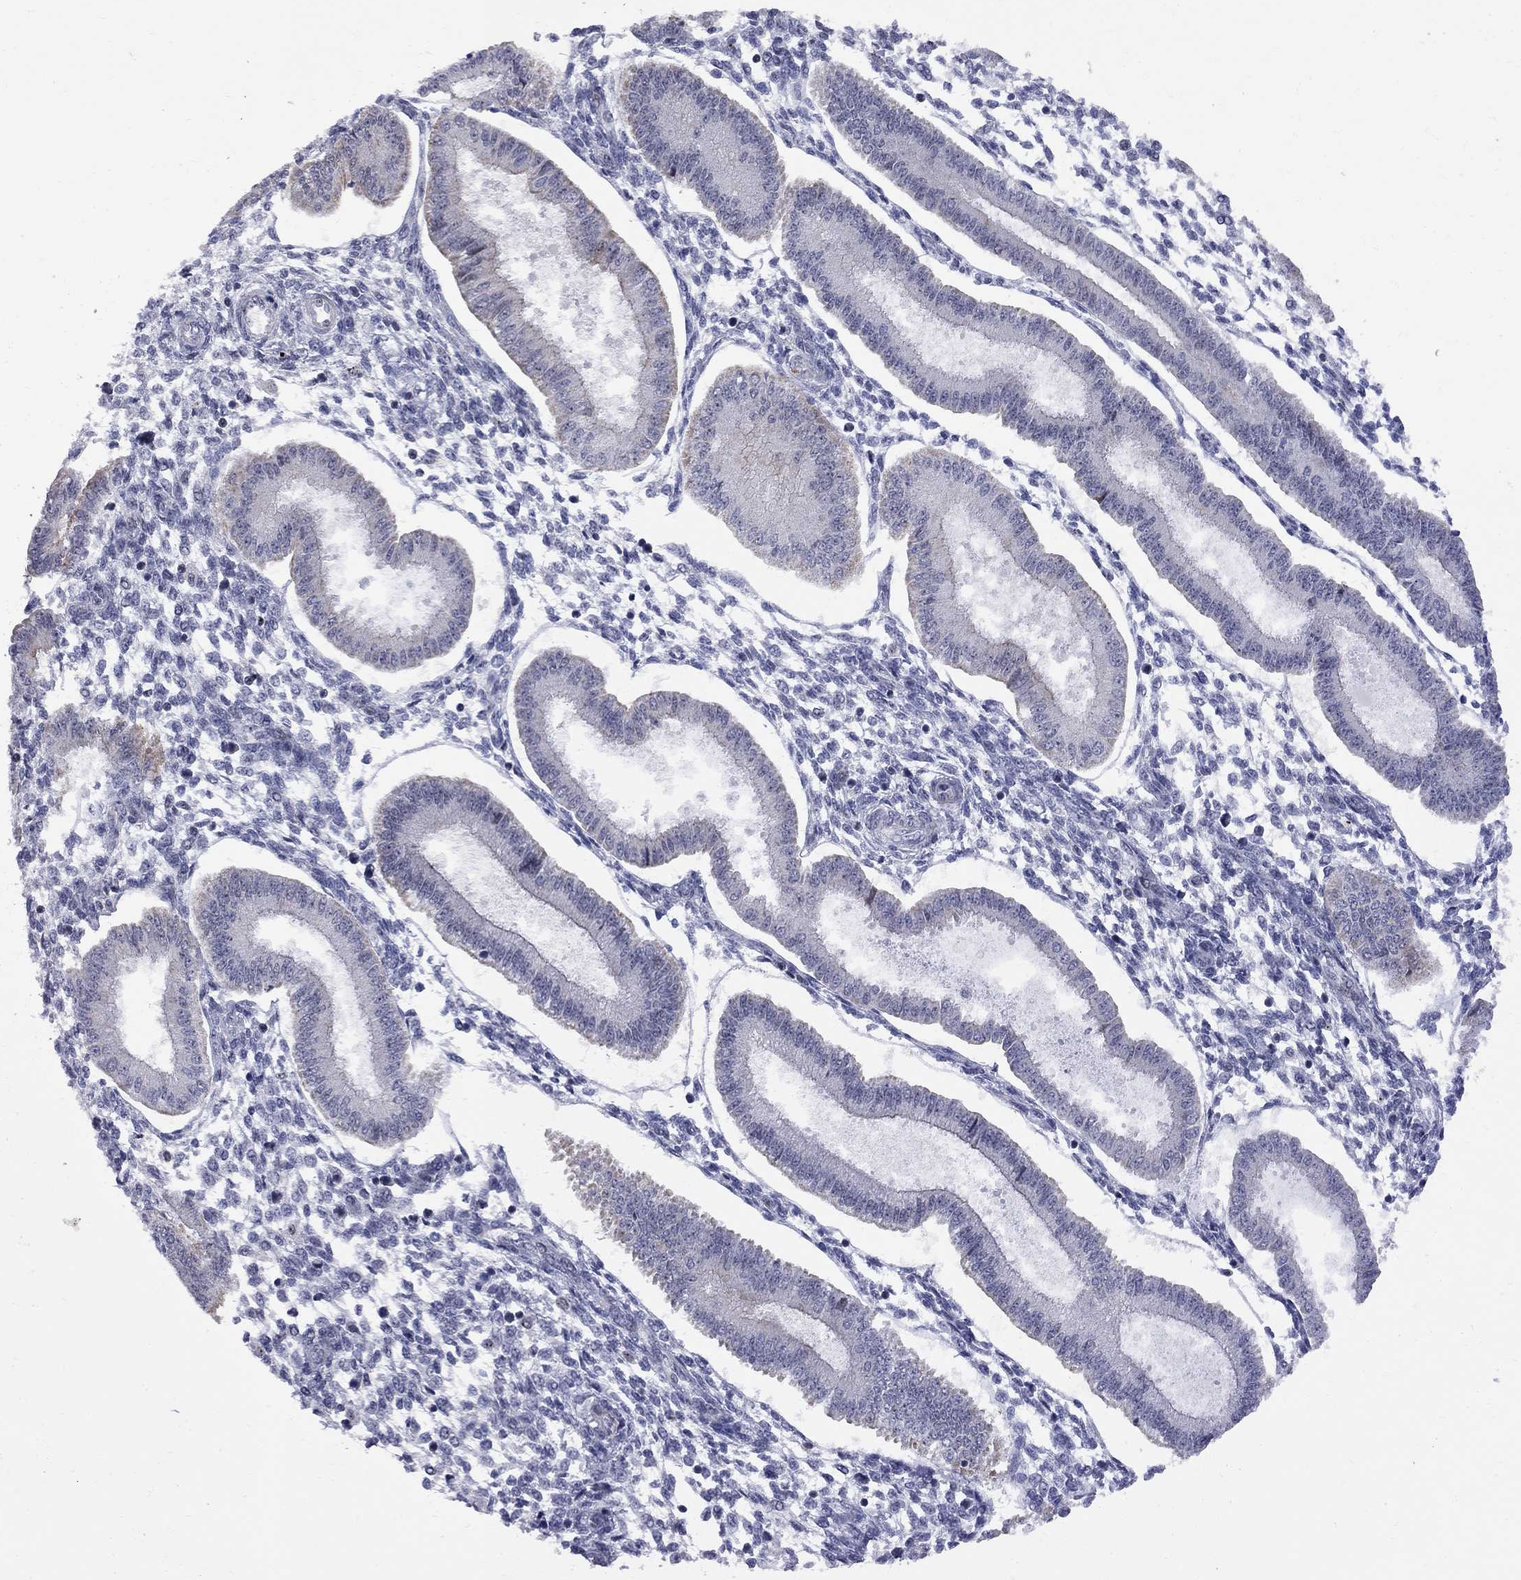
{"staining": {"intensity": "negative", "quantity": "none", "location": "none"}, "tissue": "endometrium", "cell_type": "Cells in endometrial stroma", "image_type": "normal", "snomed": [{"axis": "morphology", "description": "Normal tissue, NOS"}, {"axis": "topography", "description": "Endometrium"}], "caption": "DAB immunohistochemical staining of benign human endometrium displays no significant expression in cells in endometrial stroma.", "gene": "DHX33", "patient": {"sex": "female", "age": 43}}